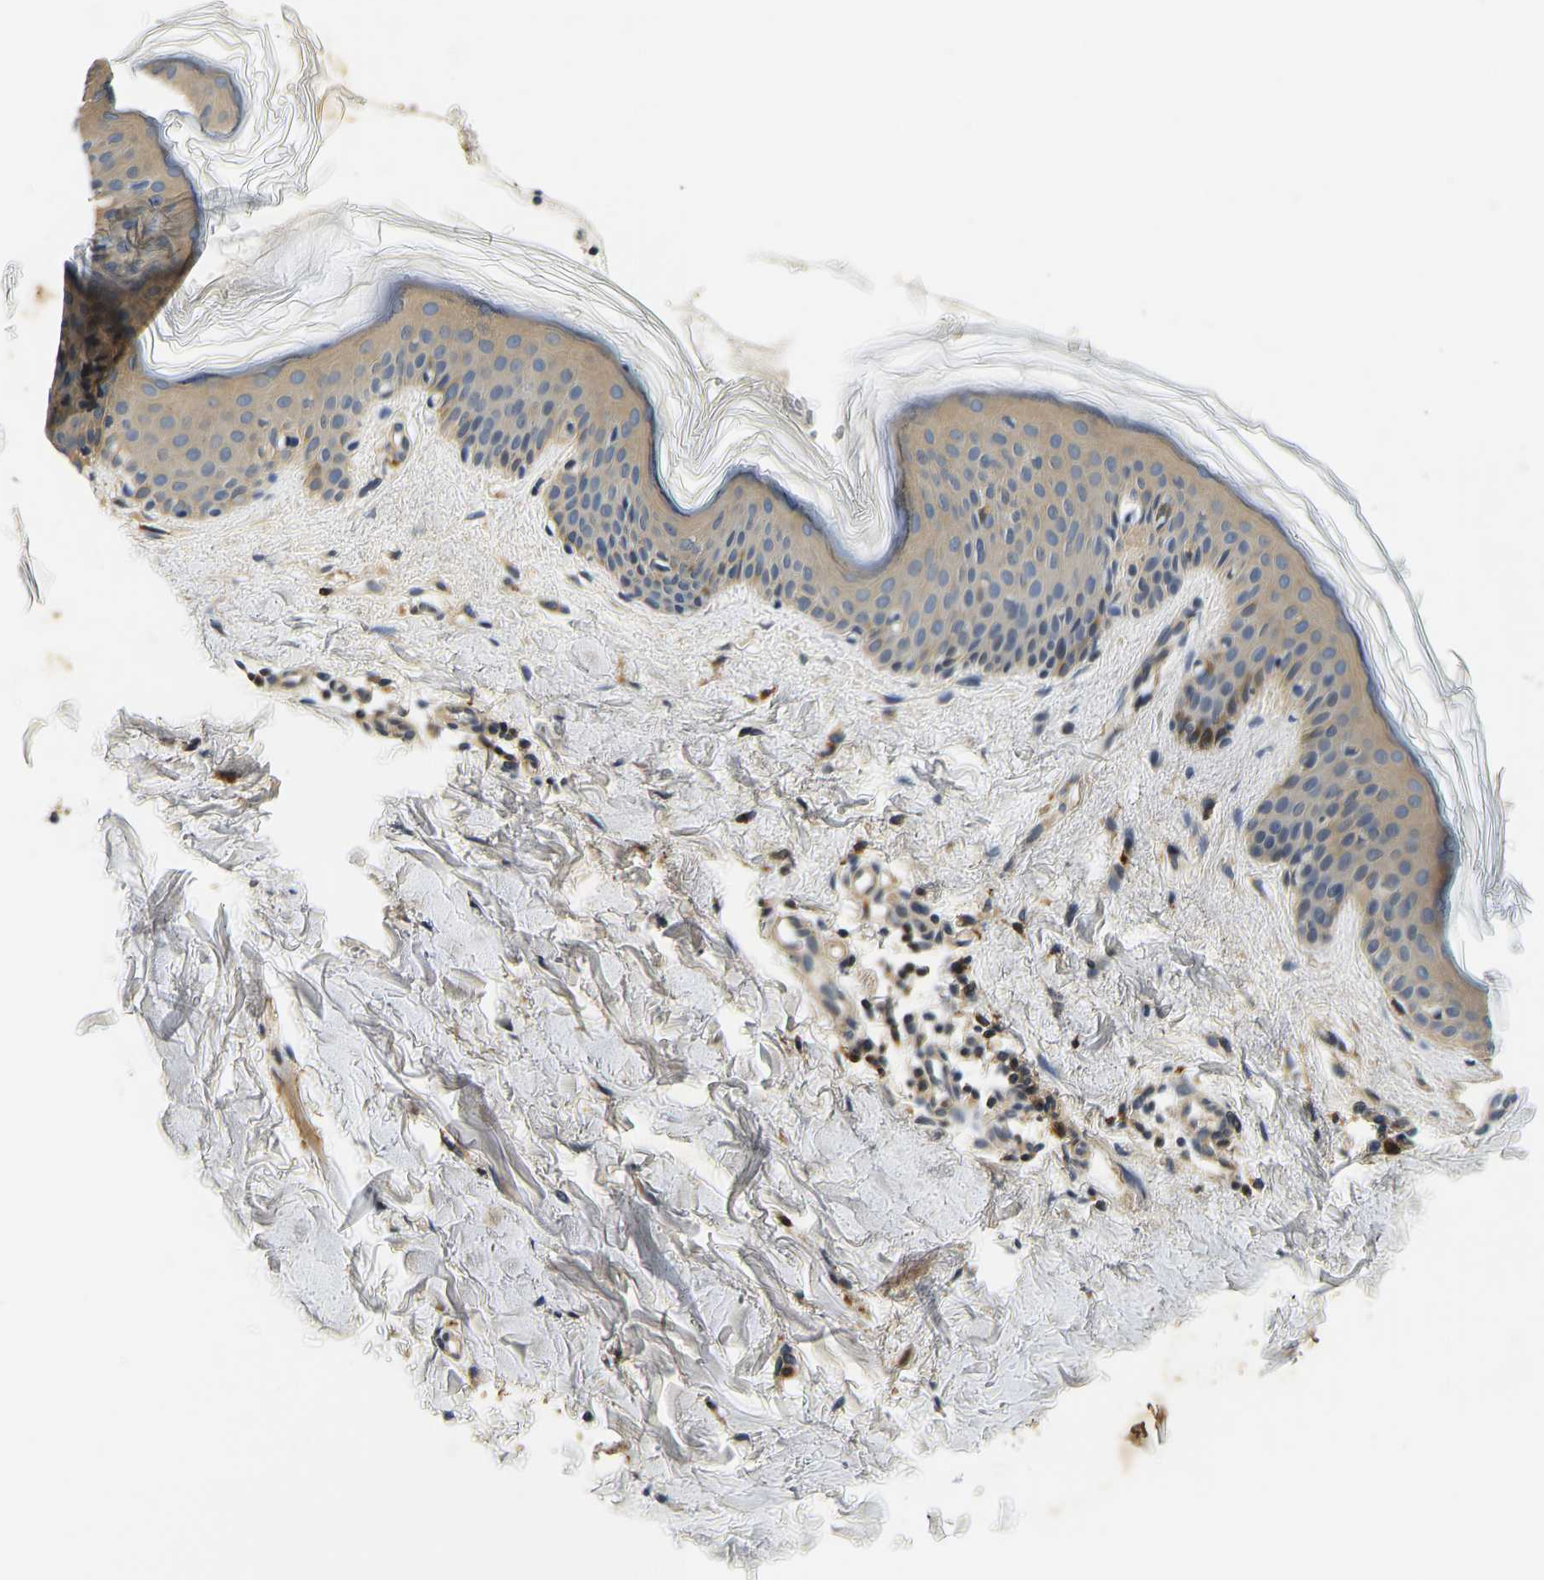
{"staining": {"intensity": "weak", "quantity": "25%-75%", "location": "cytoplasmic/membranous"}, "tissue": "skin", "cell_type": "Fibroblasts", "image_type": "normal", "snomed": [{"axis": "morphology", "description": "Normal tissue, NOS"}, {"axis": "topography", "description": "Skin"}], "caption": "This histopathology image shows IHC staining of unremarkable human skin, with low weak cytoplasmic/membranous expression in approximately 25%-75% of fibroblasts.", "gene": "RESF1", "patient": {"sex": "male", "age": 40}}